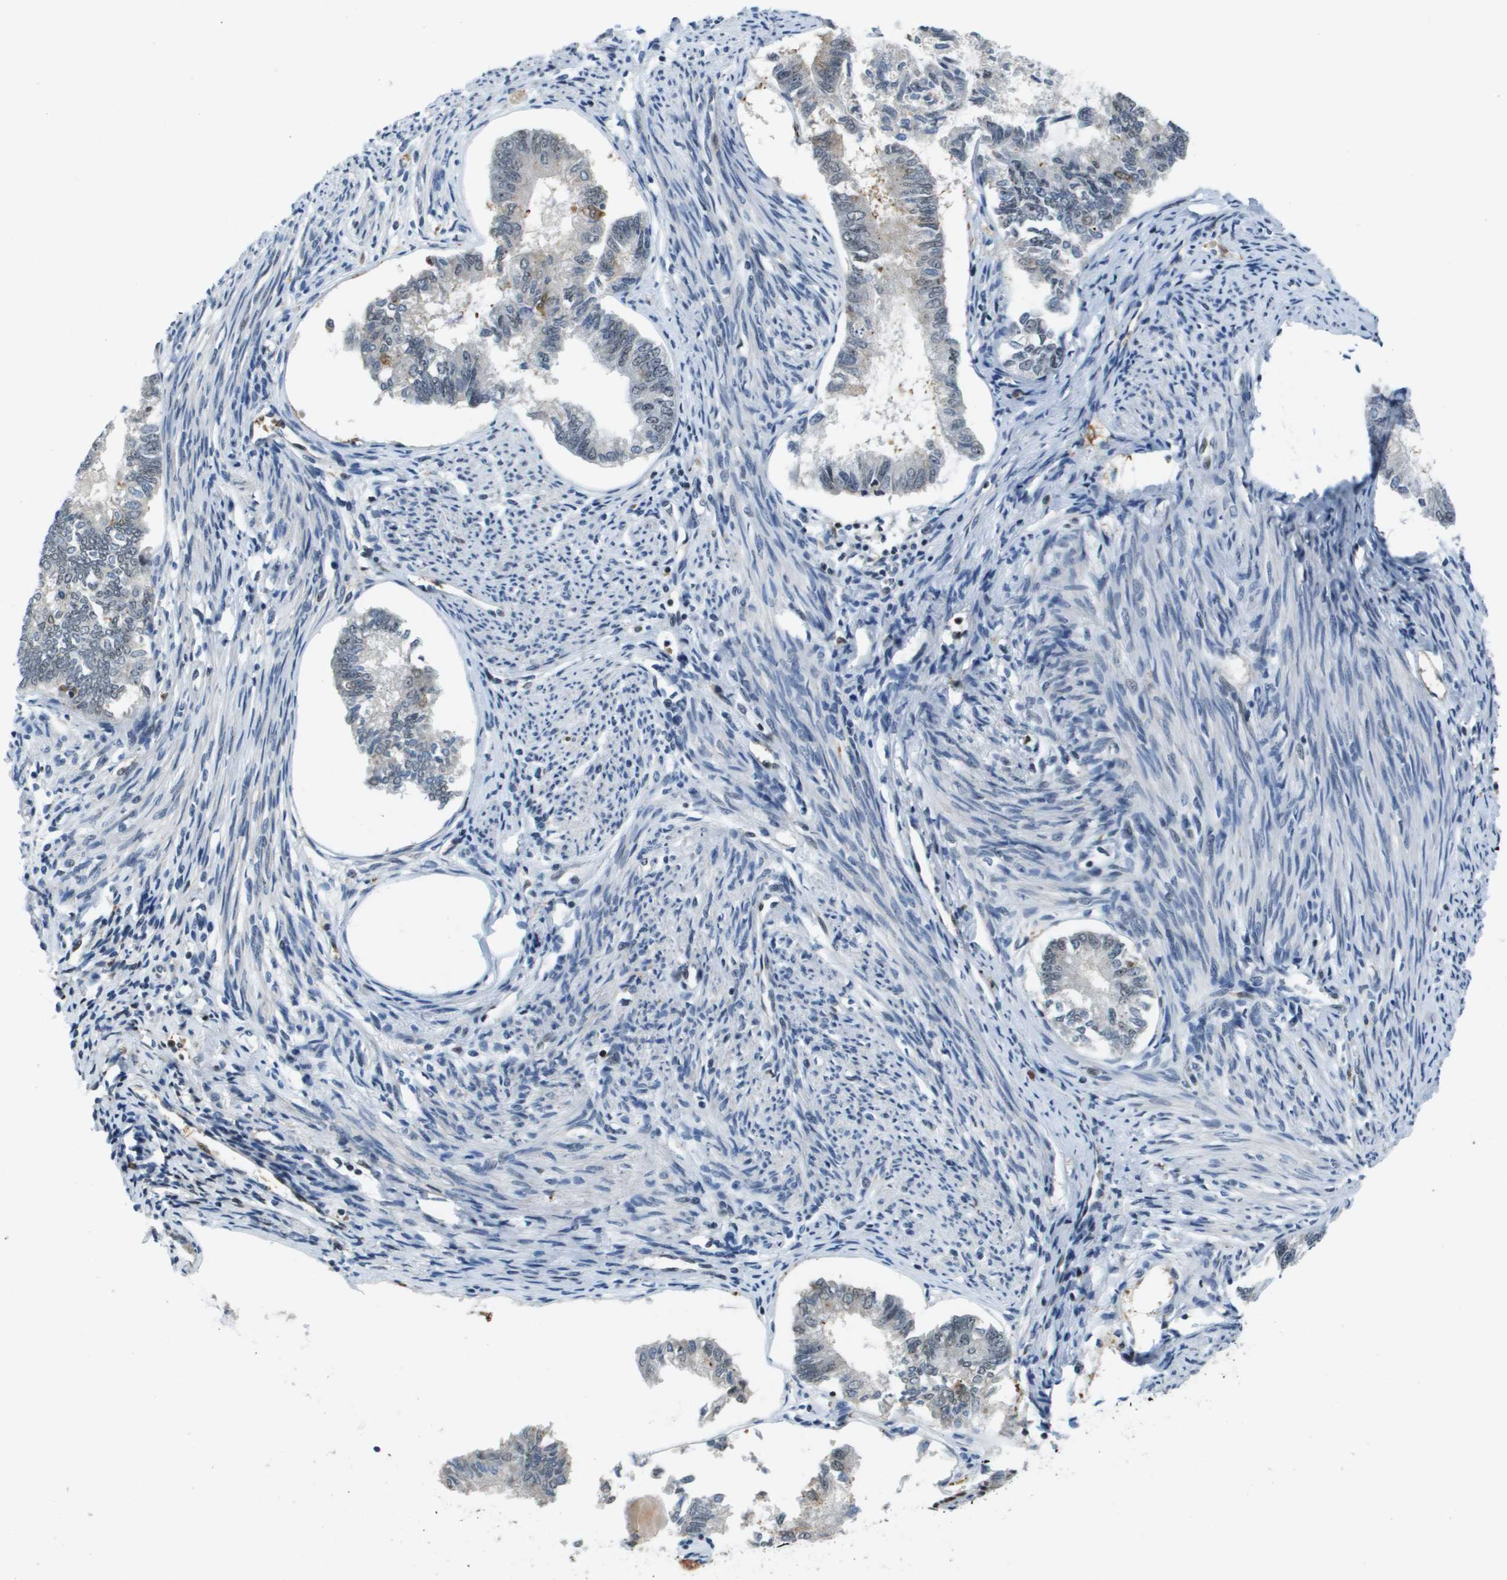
{"staining": {"intensity": "weak", "quantity": "<25%", "location": "nuclear"}, "tissue": "endometrial cancer", "cell_type": "Tumor cells", "image_type": "cancer", "snomed": [{"axis": "morphology", "description": "Adenocarcinoma, NOS"}, {"axis": "topography", "description": "Endometrium"}], "caption": "Tumor cells show no significant protein staining in endometrial cancer (adenocarcinoma).", "gene": "EP400", "patient": {"sex": "female", "age": 86}}